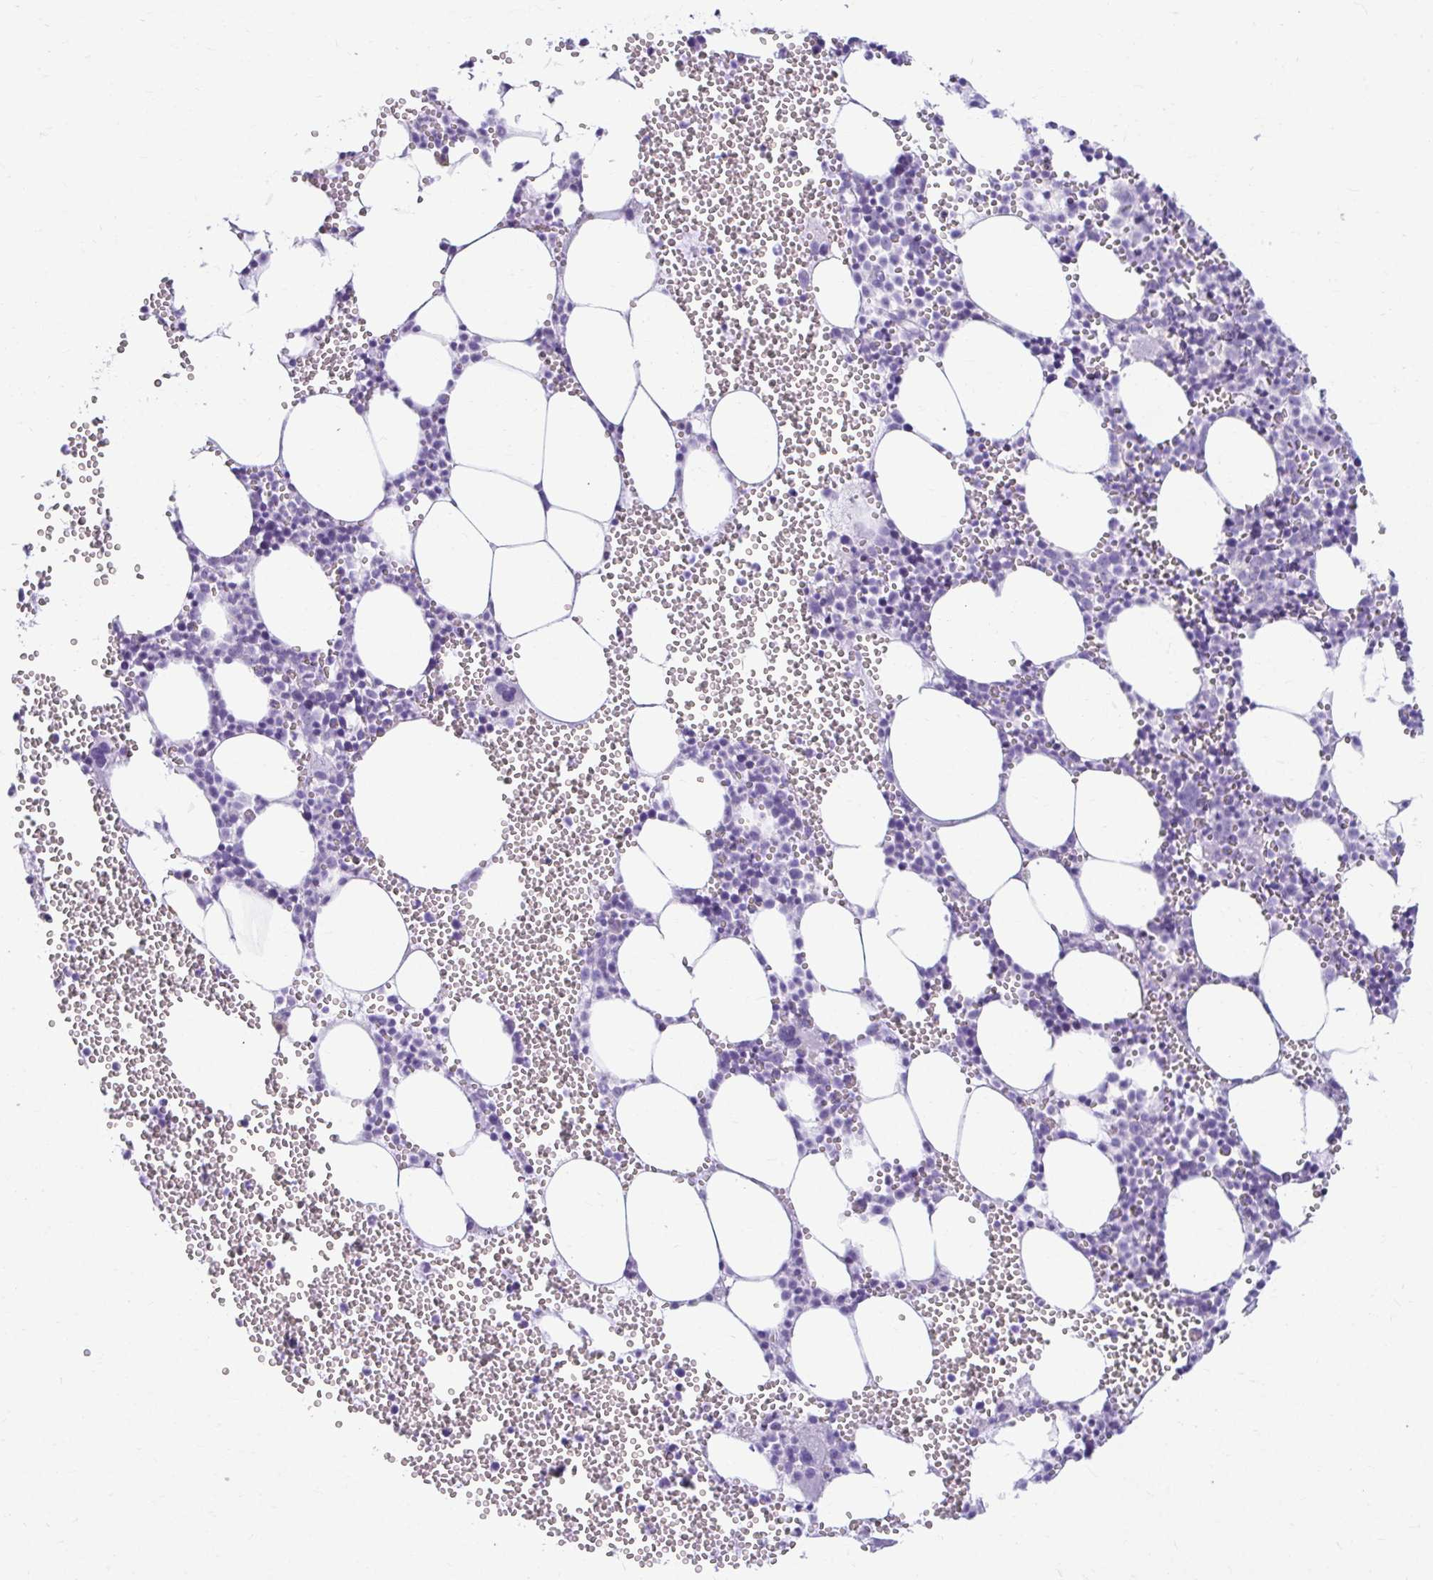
{"staining": {"intensity": "negative", "quantity": "none", "location": "none"}, "tissue": "bone marrow", "cell_type": "Hematopoietic cells", "image_type": "normal", "snomed": [{"axis": "morphology", "description": "Normal tissue, NOS"}, {"axis": "topography", "description": "Bone marrow"}], "caption": "High power microscopy micrograph of an immunohistochemistry (IHC) micrograph of benign bone marrow, revealing no significant positivity in hematopoietic cells.", "gene": "ATP4B", "patient": {"sex": "female", "age": 80}}